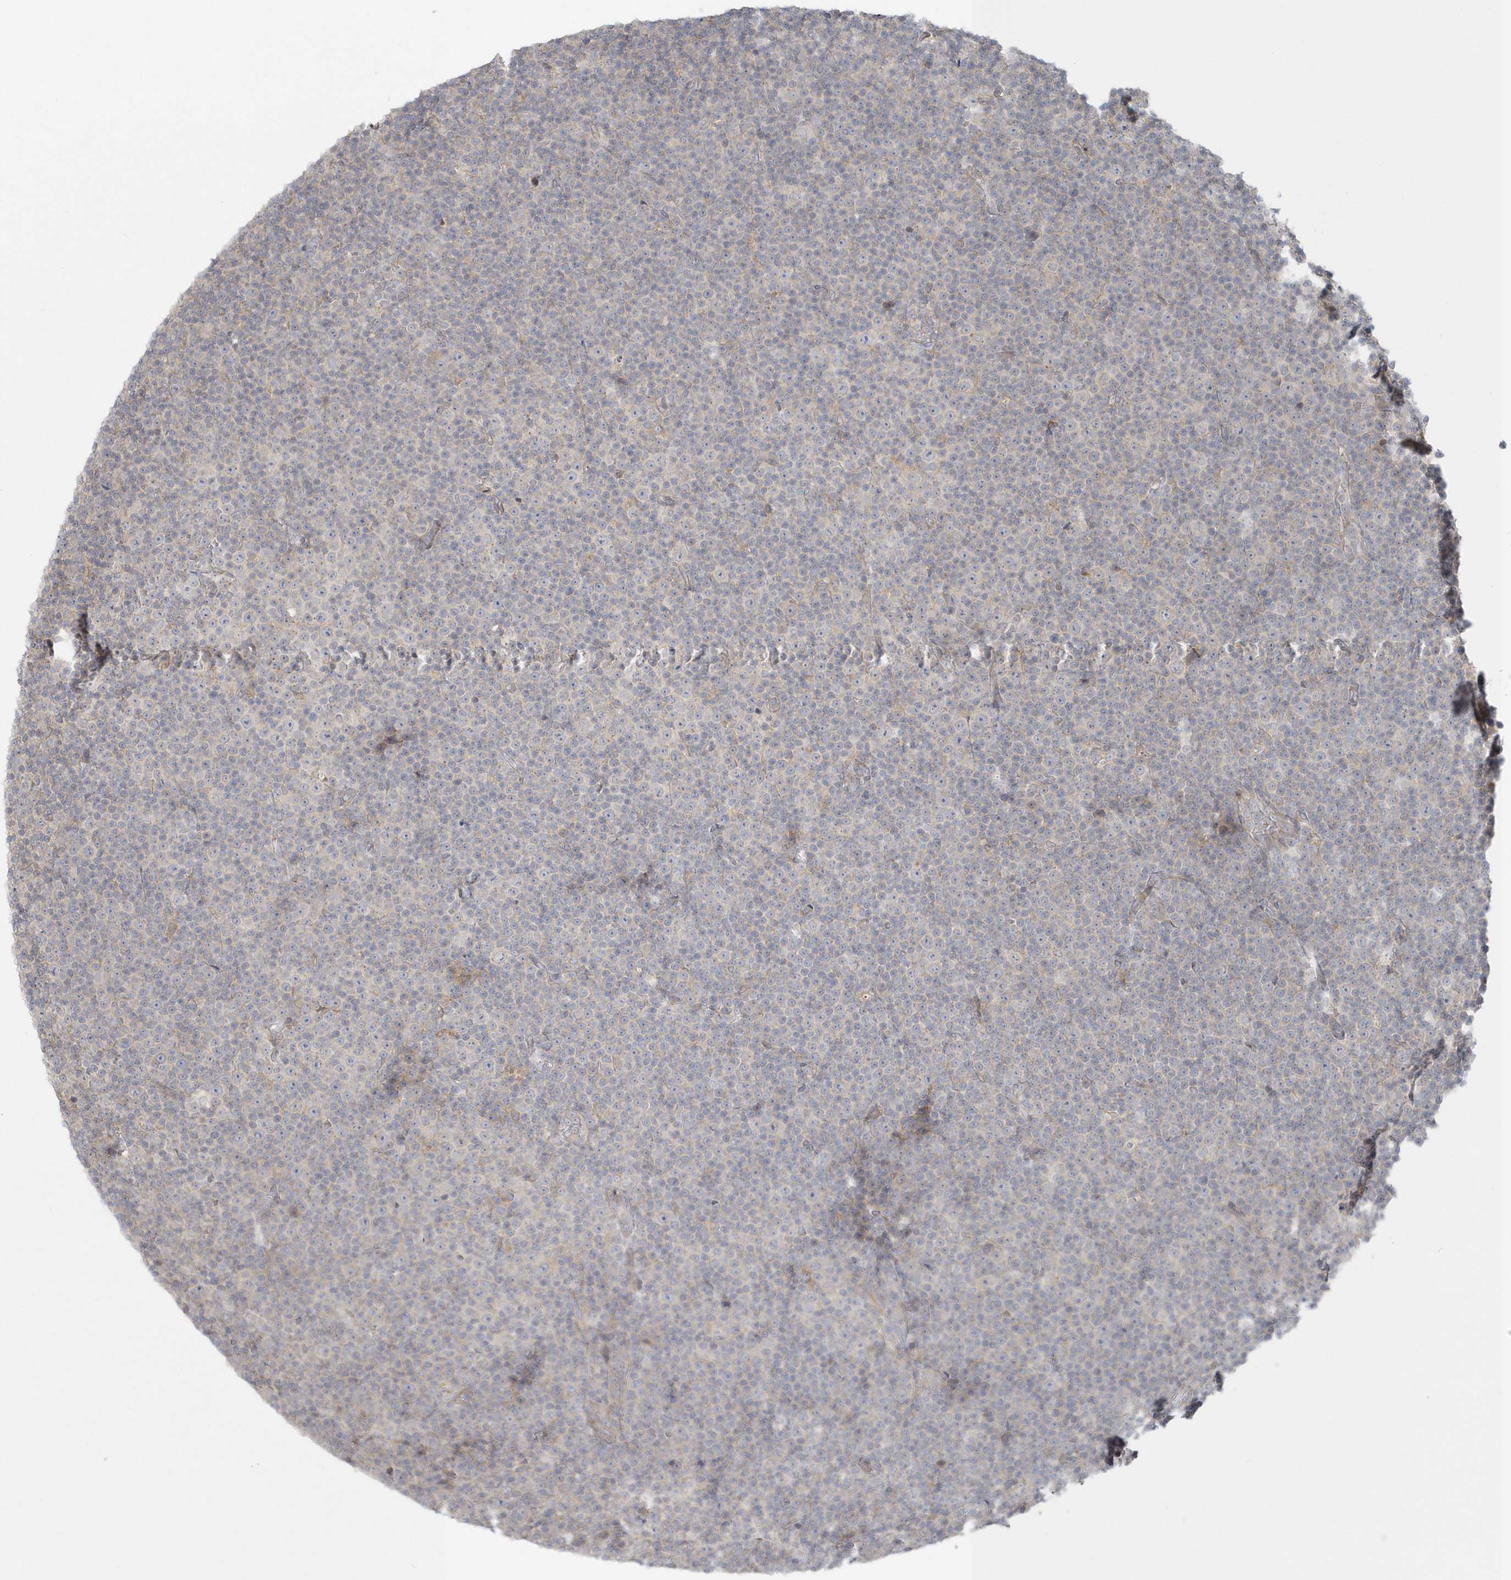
{"staining": {"intensity": "negative", "quantity": "none", "location": "none"}, "tissue": "lymphoma", "cell_type": "Tumor cells", "image_type": "cancer", "snomed": [{"axis": "morphology", "description": "Malignant lymphoma, non-Hodgkin's type, Low grade"}, {"axis": "topography", "description": "Lymph node"}], "caption": "Immunohistochemistry (IHC) photomicrograph of neoplastic tissue: human lymphoma stained with DAB (3,3'-diaminobenzidine) exhibits no significant protein positivity in tumor cells.", "gene": "BLTP3A", "patient": {"sex": "female", "age": 67}}